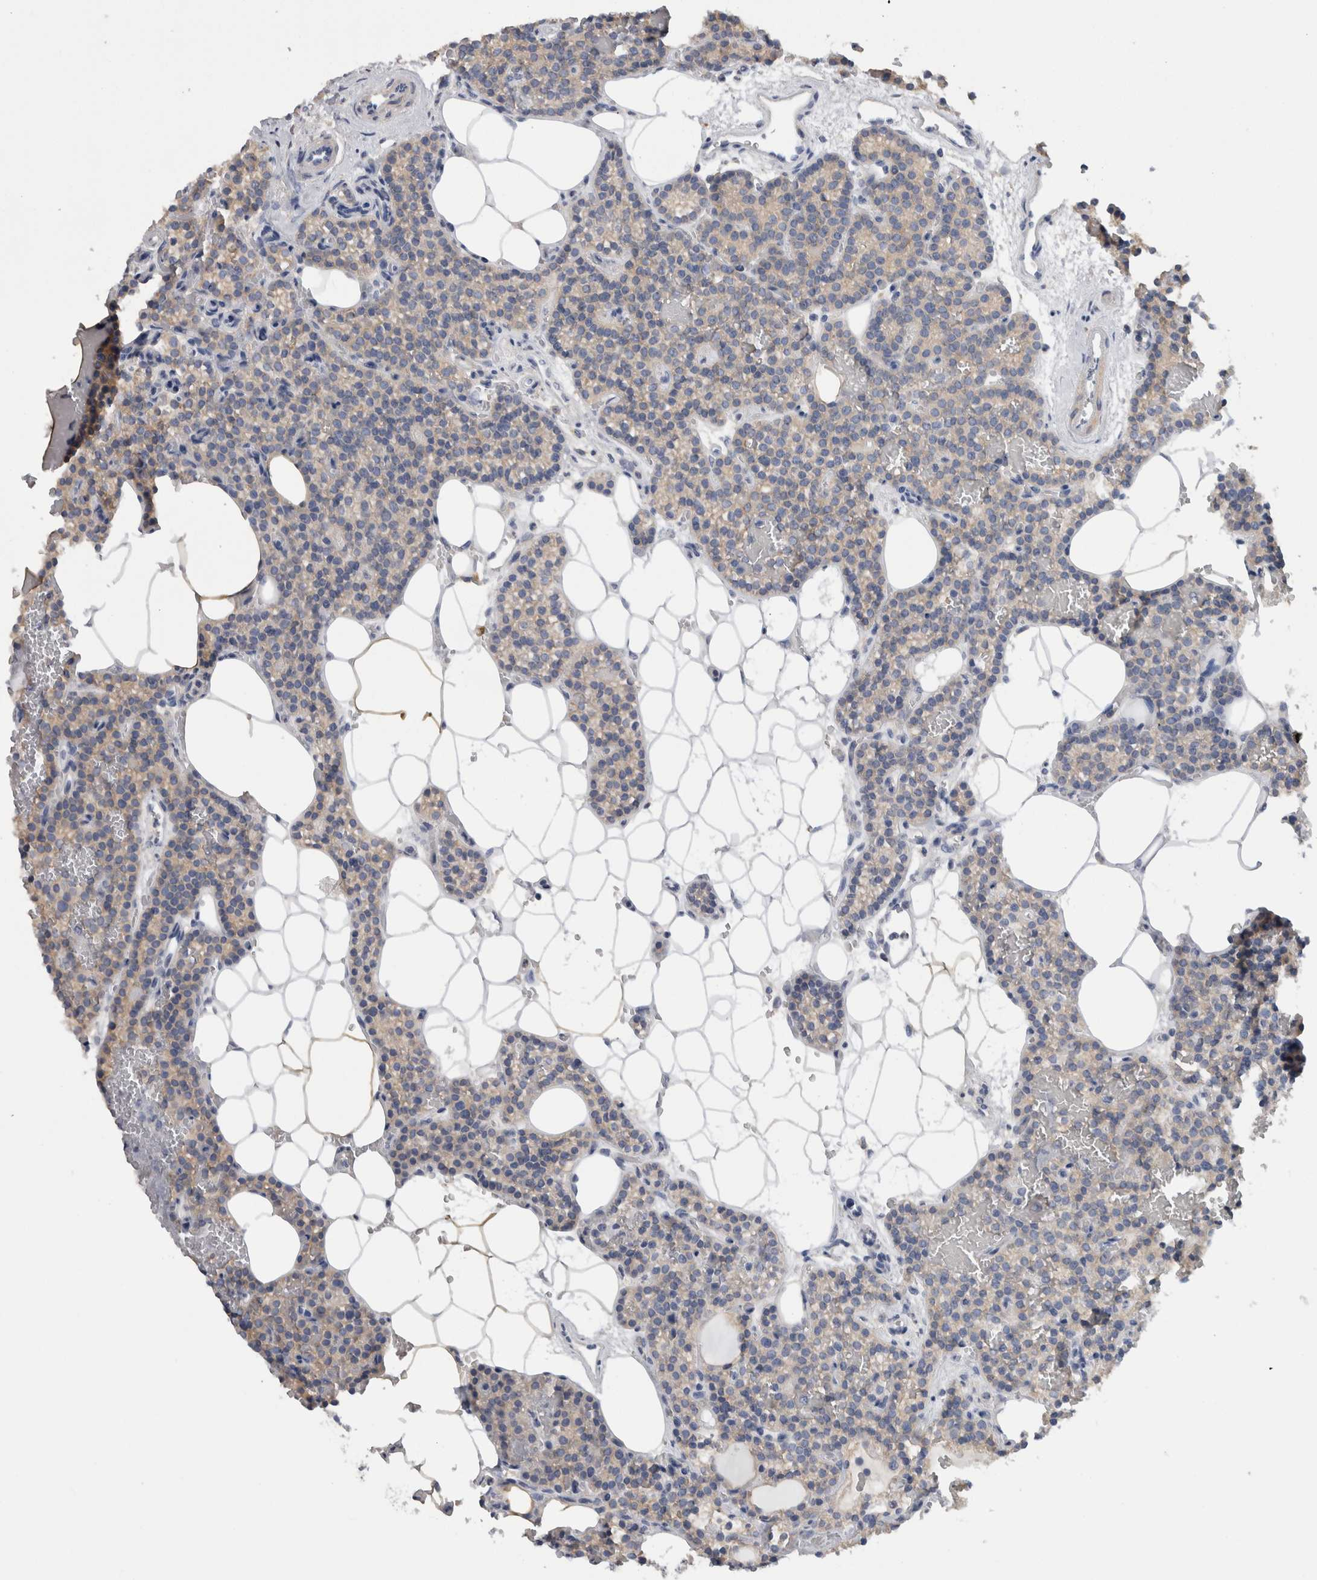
{"staining": {"intensity": "weak", "quantity": "25%-75%", "location": "cytoplasmic/membranous"}, "tissue": "parathyroid gland", "cell_type": "Glandular cells", "image_type": "normal", "snomed": [{"axis": "morphology", "description": "Normal tissue, NOS"}, {"axis": "topography", "description": "Parathyroid gland"}], "caption": "Glandular cells show weak cytoplasmic/membranous expression in approximately 25%-75% of cells in normal parathyroid gland.", "gene": "SCRN1", "patient": {"sex": "male", "age": 58}}